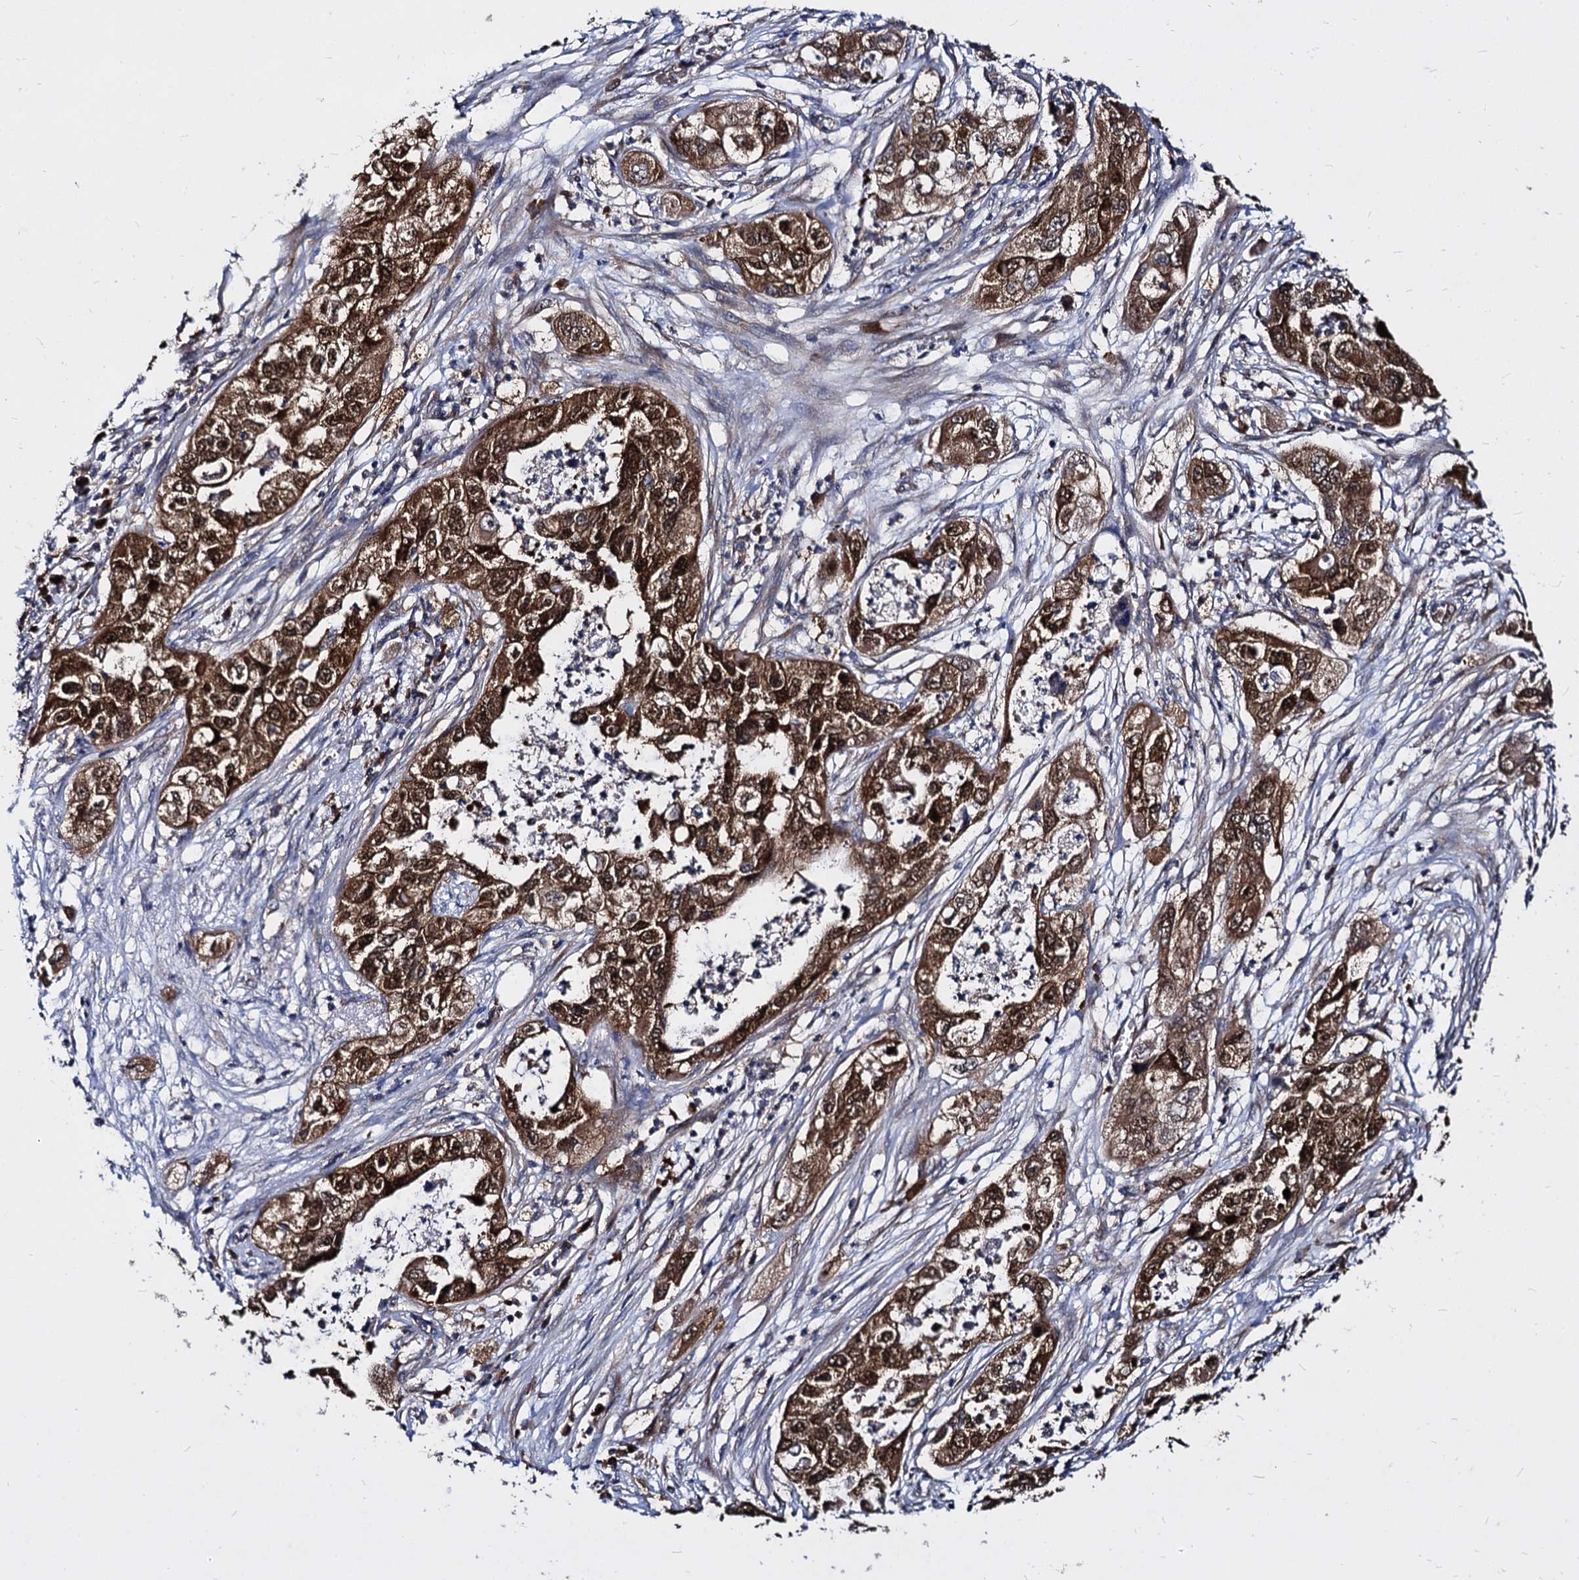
{"staining": {"intensity": "strong", "quantity": ">75%", "location": "cytoplasmic/membranous,nuclear"}, "tissue": "pancreatic cancer", "cell_type": "Tumor cells", "image_type": "cancer", "snomed": [{"axis": "morphology", "description": "Adenocarcinoma, NOS"}, {"axis": "topography", "description": "Pancreas"}], "caption": "Protein expression analysis of human adenocarcinoma (pancreatic) reveals strong cytoplasmic/membranous and nuclear staining in about >75% of tumor cells.", "gene": "NME1", "patient": {"sex": "female", "age": 78}}